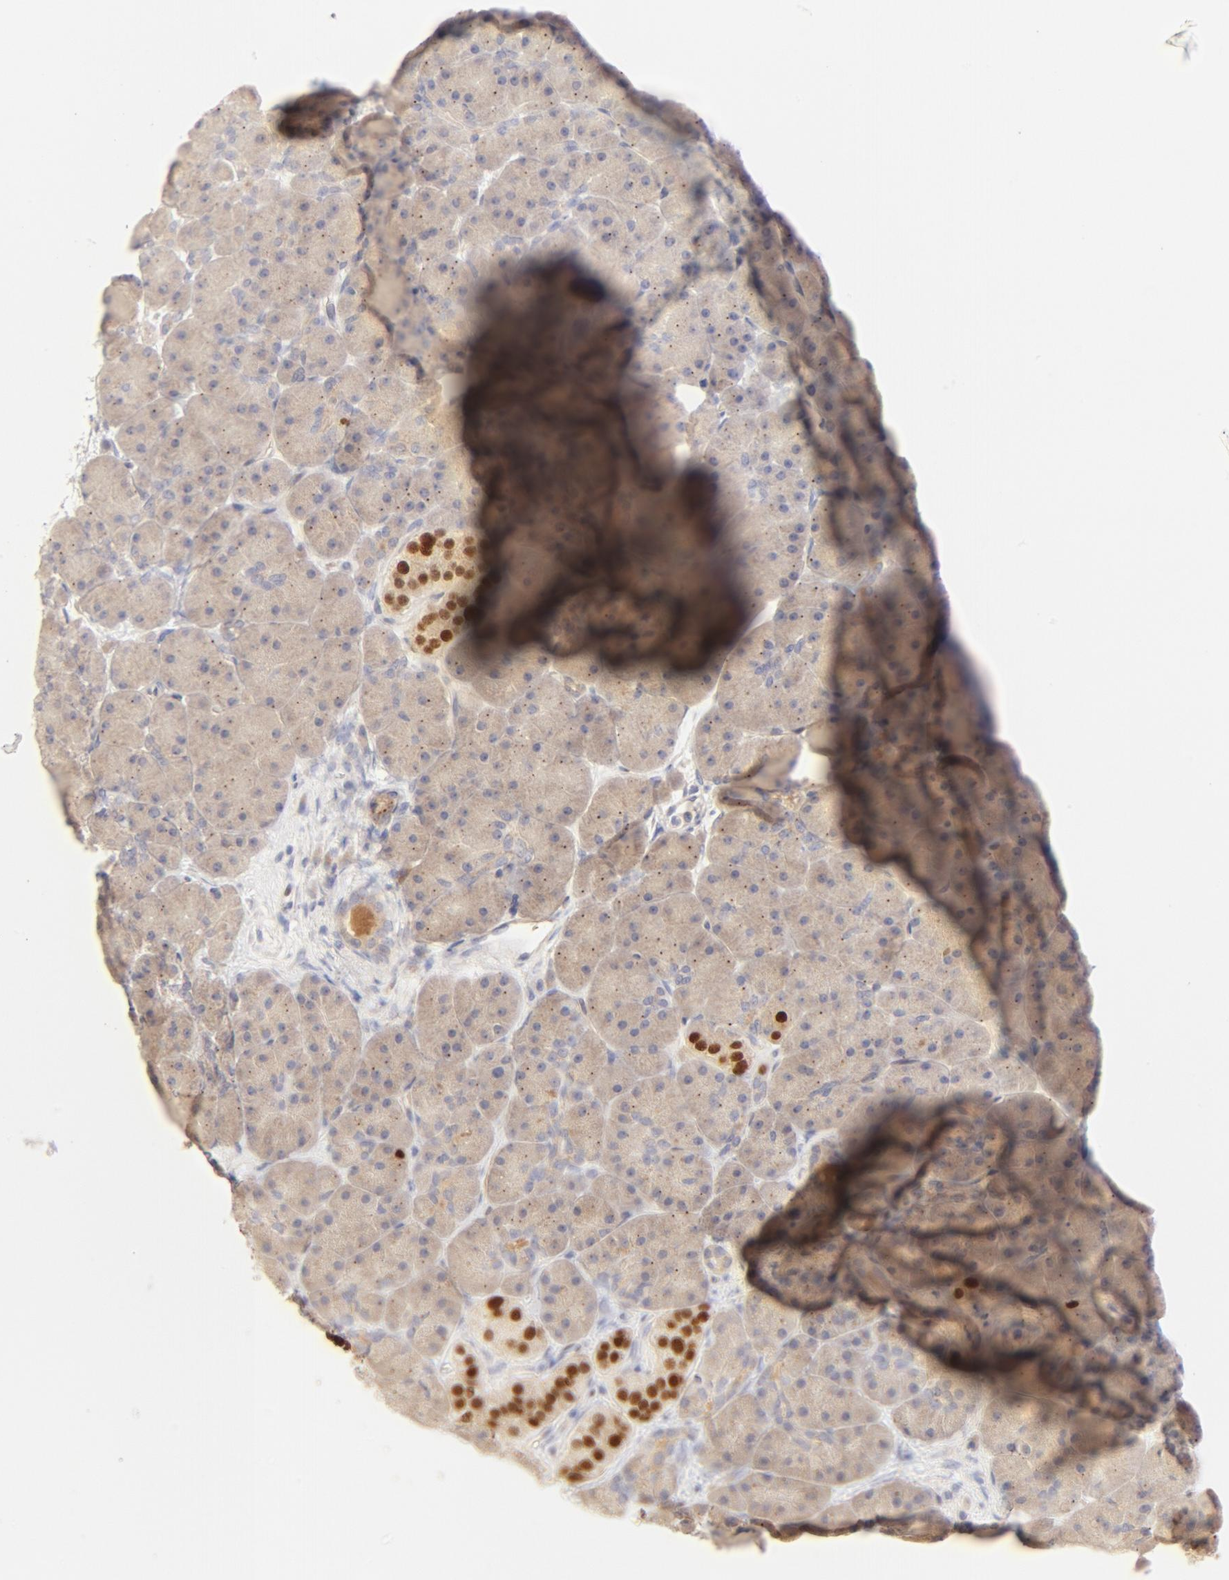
{"staining": {"intensity": "moderate", "quantity": ">75%", "location": "cytoplasmic/membranous"}, "tissue": "pancreas", "cell_type": "Exocrine glandular cells", "image_type": "normal", "snomed": [{"axis": "morphology", "description": "Normal tissue, NOS"}, {"axis": "topography", "description": "Pancreas"}], "caption": "Immunohistochemical staining of benign pancreas exhibits moderate cytoplasmic/membranous protein expression in approximately >75% of exocrine glandular cells. (brown staining indicates protein expression, while blue staining denotes nuclei).", "gene": "NKX2", "patient": {"sex": "male", "age": 66}}